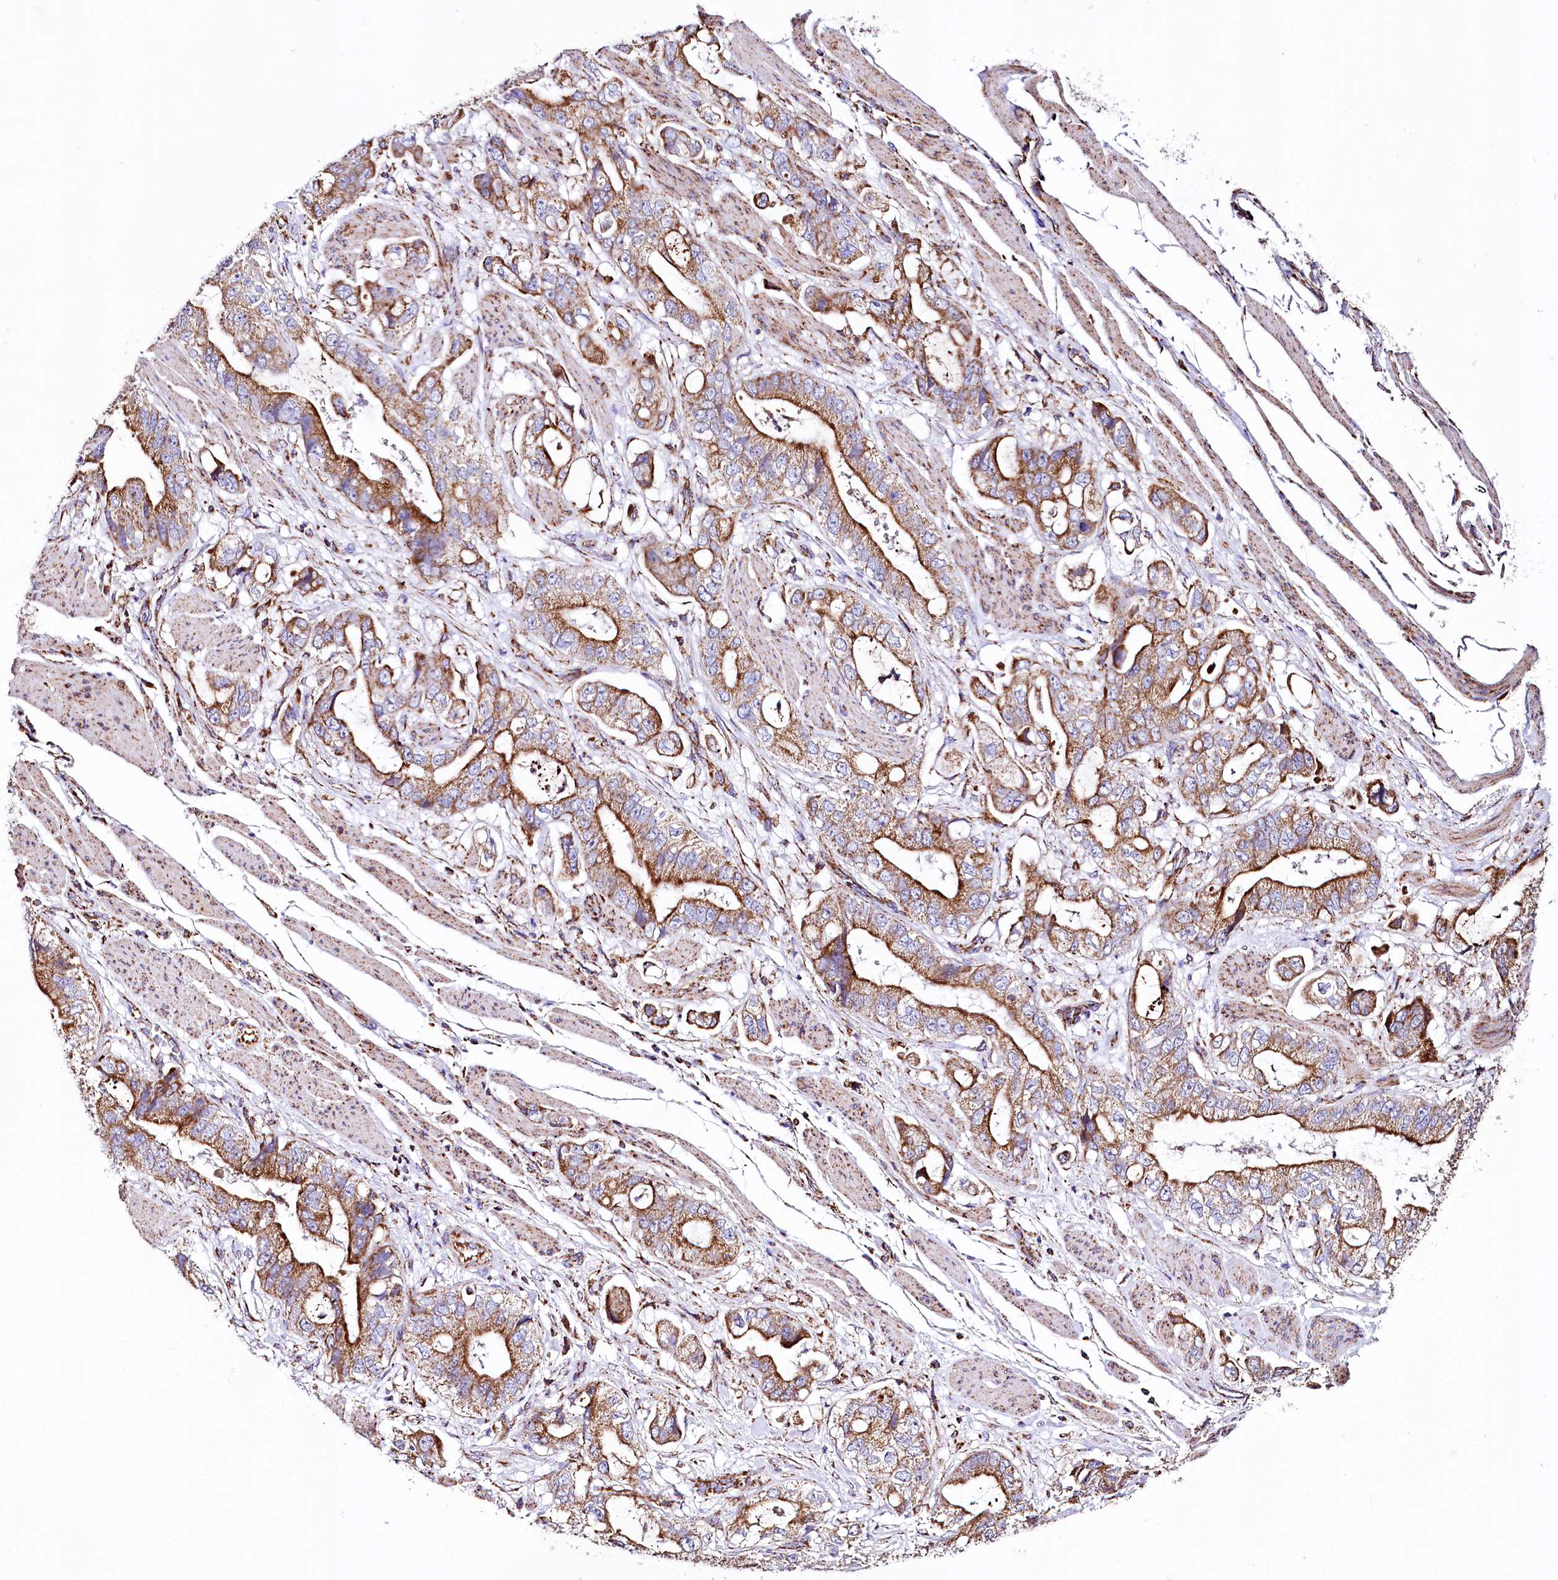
{"staining": {"intensity": "strong", "quantity": ">75%", "location": "cytoplasmic/membranous"}, "tissue": "stomach cancer", "cell_type": "Tumor cells", "image_type": "cancer", "snomed": [{"axis": "morphology", "description": "Adenocarcinoma, NOS"}, {"axis": "topography", "description": "Stomach"}], "caption": "Protein staining of adenocarcinoma (stomach) tissue displays strong cytoplasmic/membranous staining in approximately >75% of tumor cells.", "gene": "APLP2", "patient": {"sex": "male", "age": 62}}